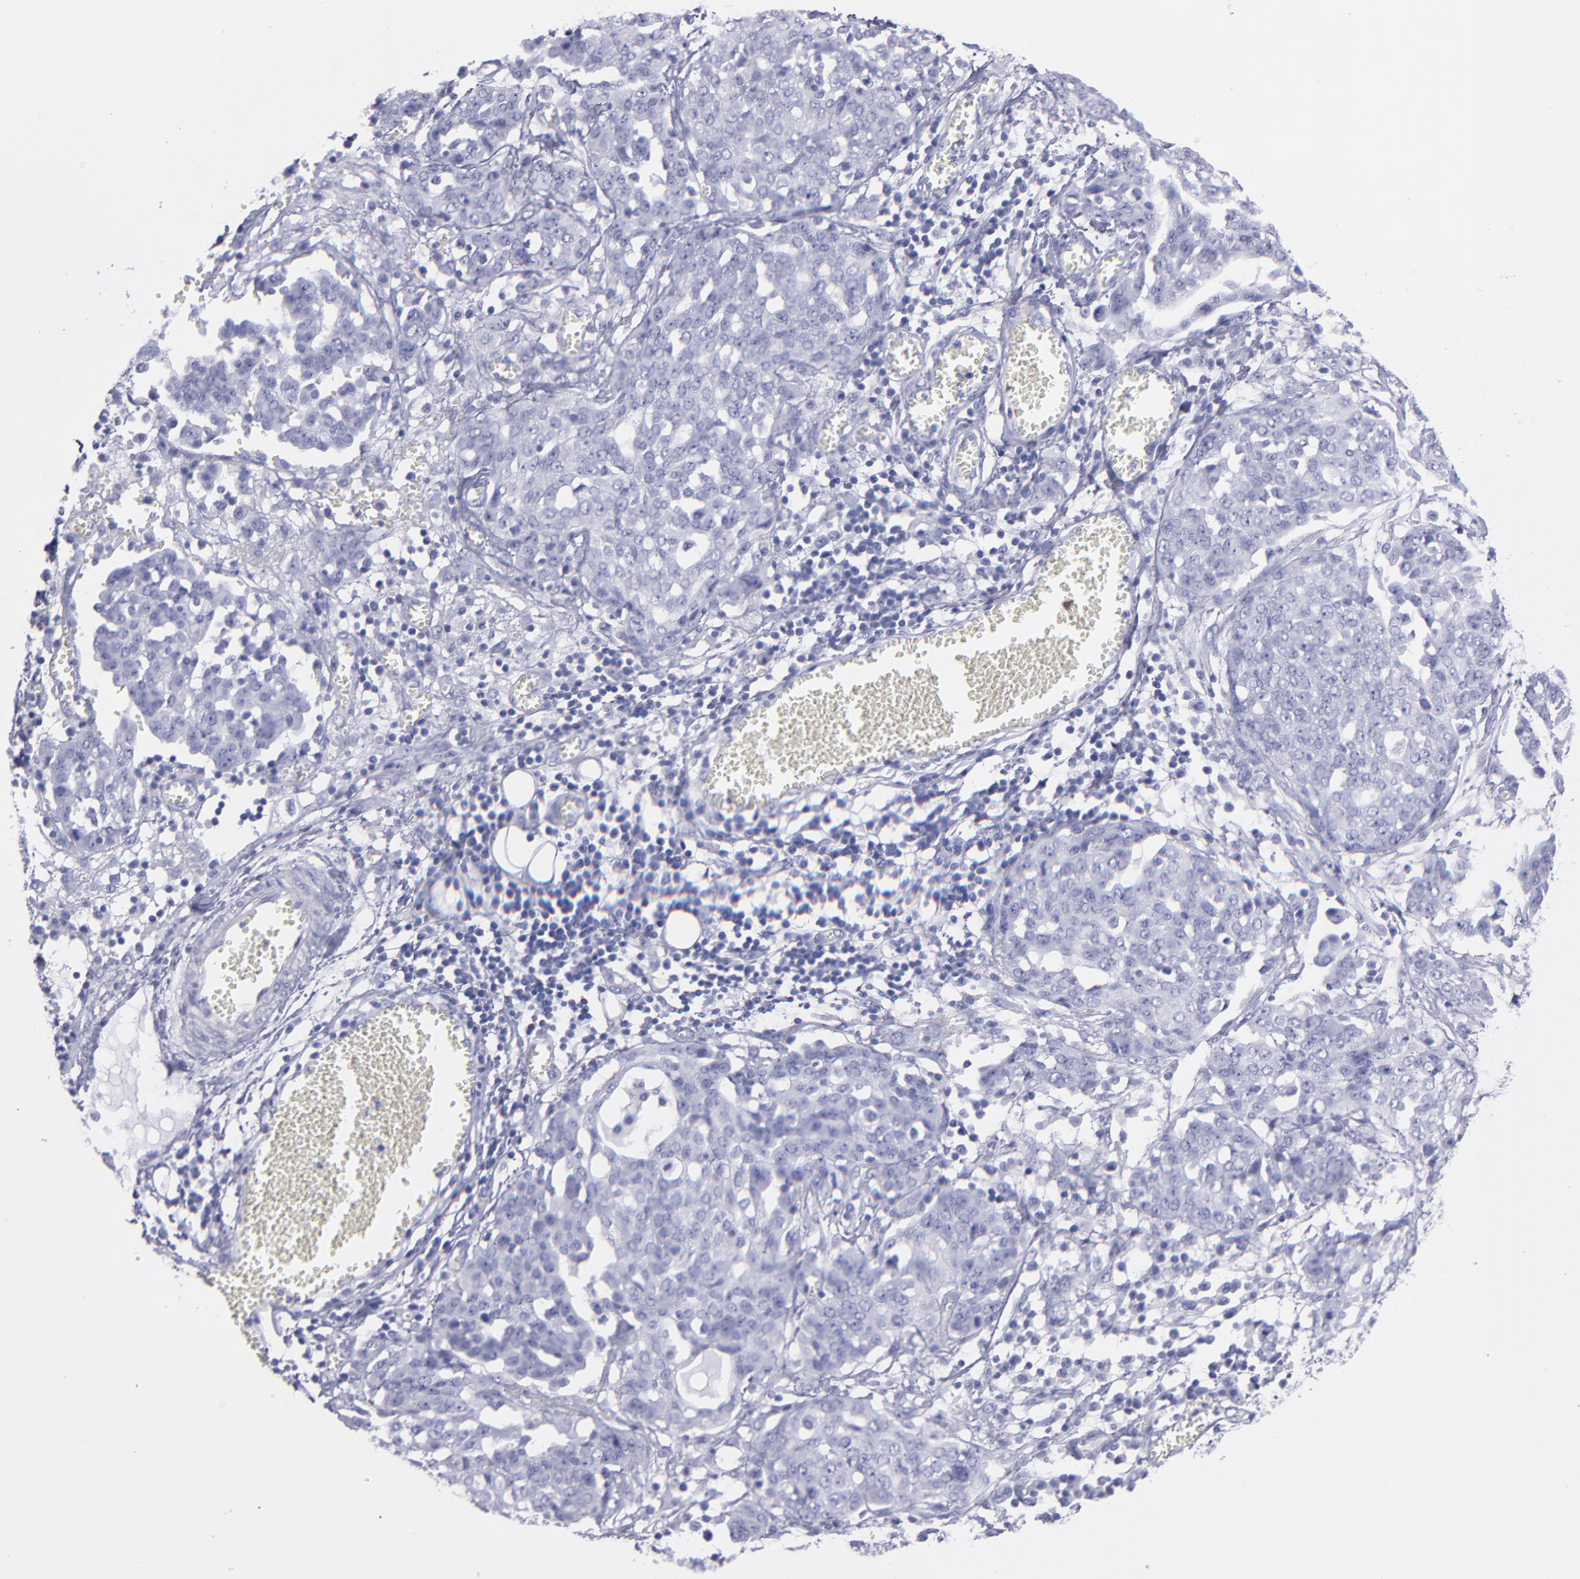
{"staining": {"intensity": "negative", "quantity": "none", "location": "none"}, "tissue": "ovarian cancer", "cell_type": "Tumor cells", "image_type": "cancer", "snomed": [{"axis": "morphology", "description": "Cystadenocarcinoma, serous, NOS"}, {"axis": "topography", "description": "Soft tissue"}, {"axis": "topography", "description": "Ovary"}], "caption": "IHC image of human ovarian serous cystadenocarcinoma stained for a protein (brown), which shows no positivity in tumor cells.", "gene": "MB", "patient": {"sex": "female", "age": 57}}